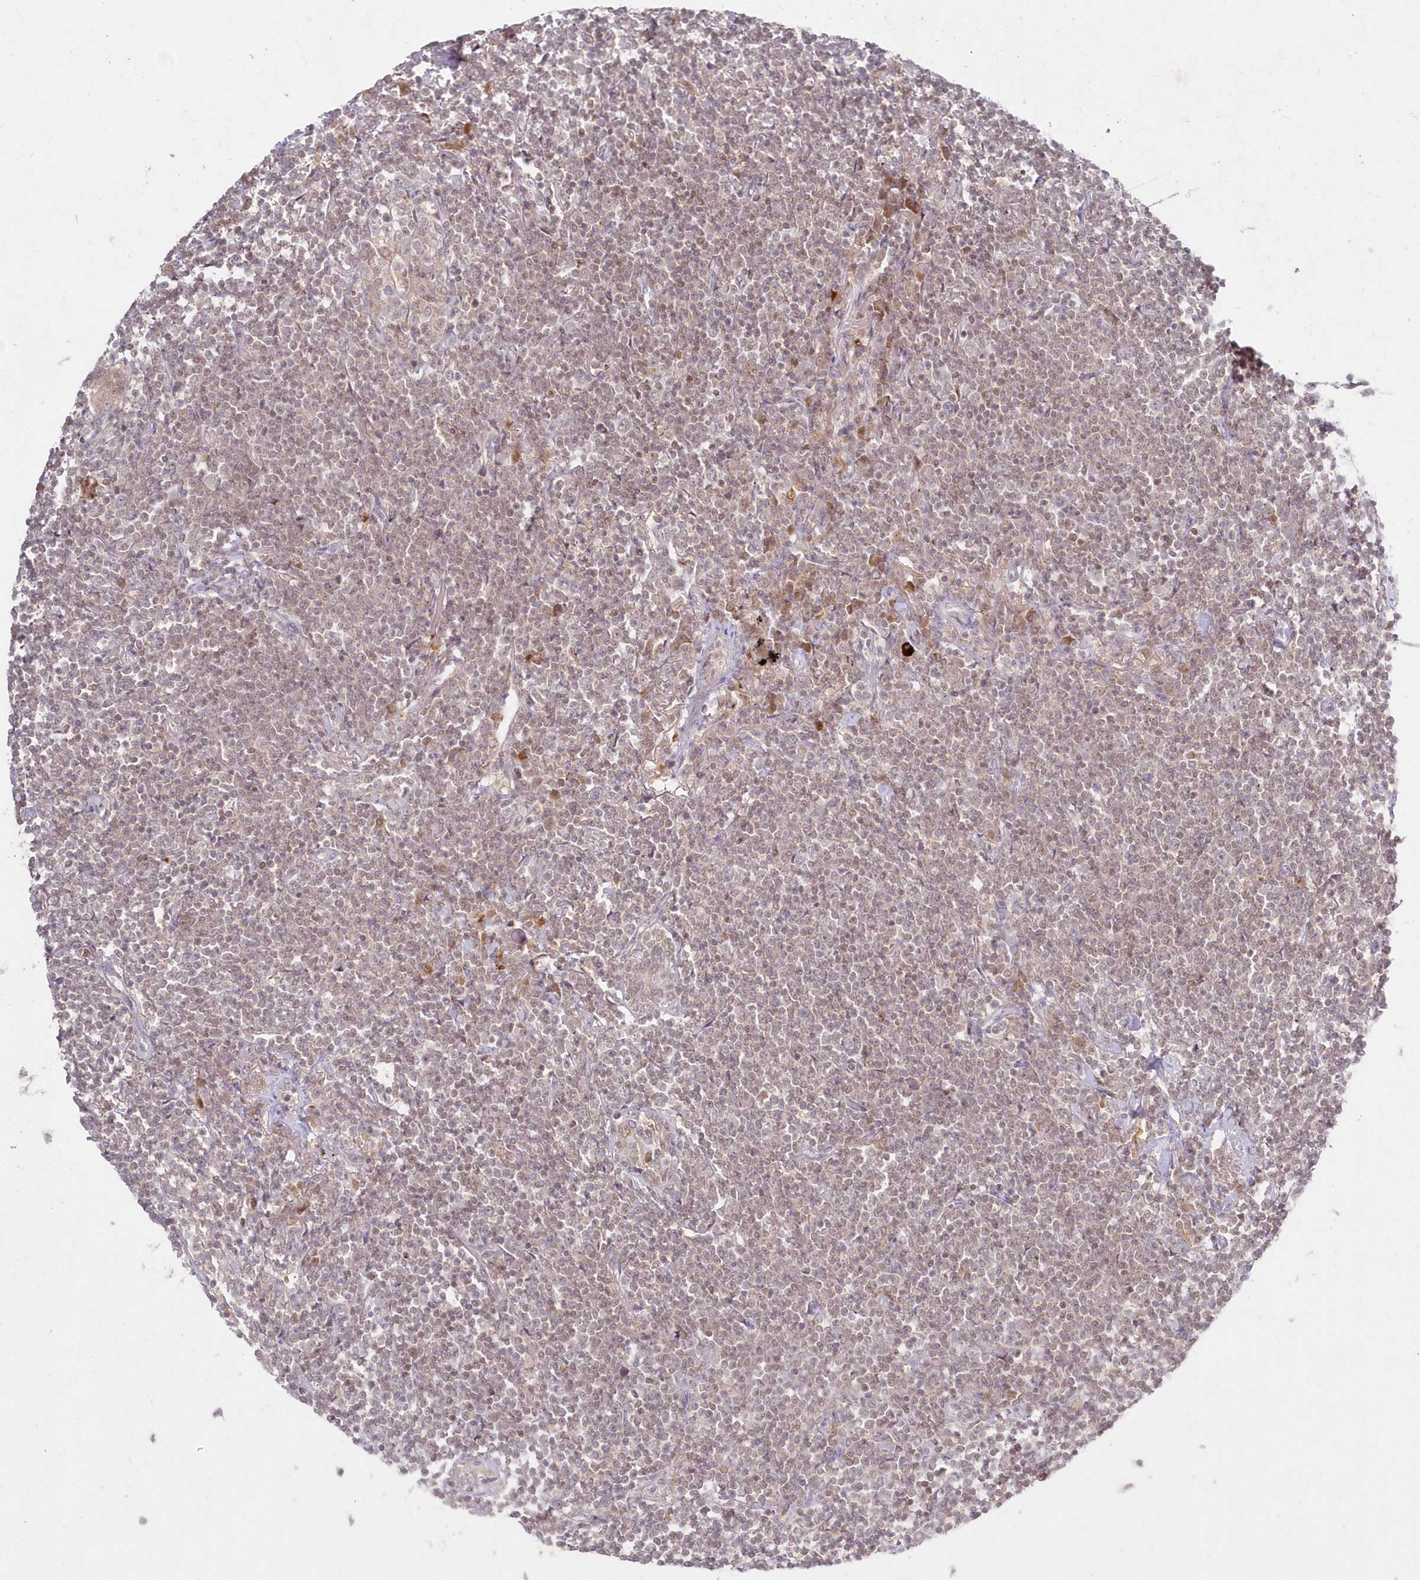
{"staining": {"intensity": "weak", "quantity": "25%-75%", "location": "nuclear"}, "tissue": "lymphoma", "cell_type": "Tumor cells", "image_type": "cancer", "snomed": [{"axis": "morphology", "description": "Malignant lymphoma, non-Hodgkin's type, Low grade"}, {"axis": "topography", "description": "Lung"}], "caption": "Human lymphoma stained with a protein marker demonstrates weak staining in tumor cells.", "gene": "ASCC1", "patient": {"sex": "female", "age": 71}}